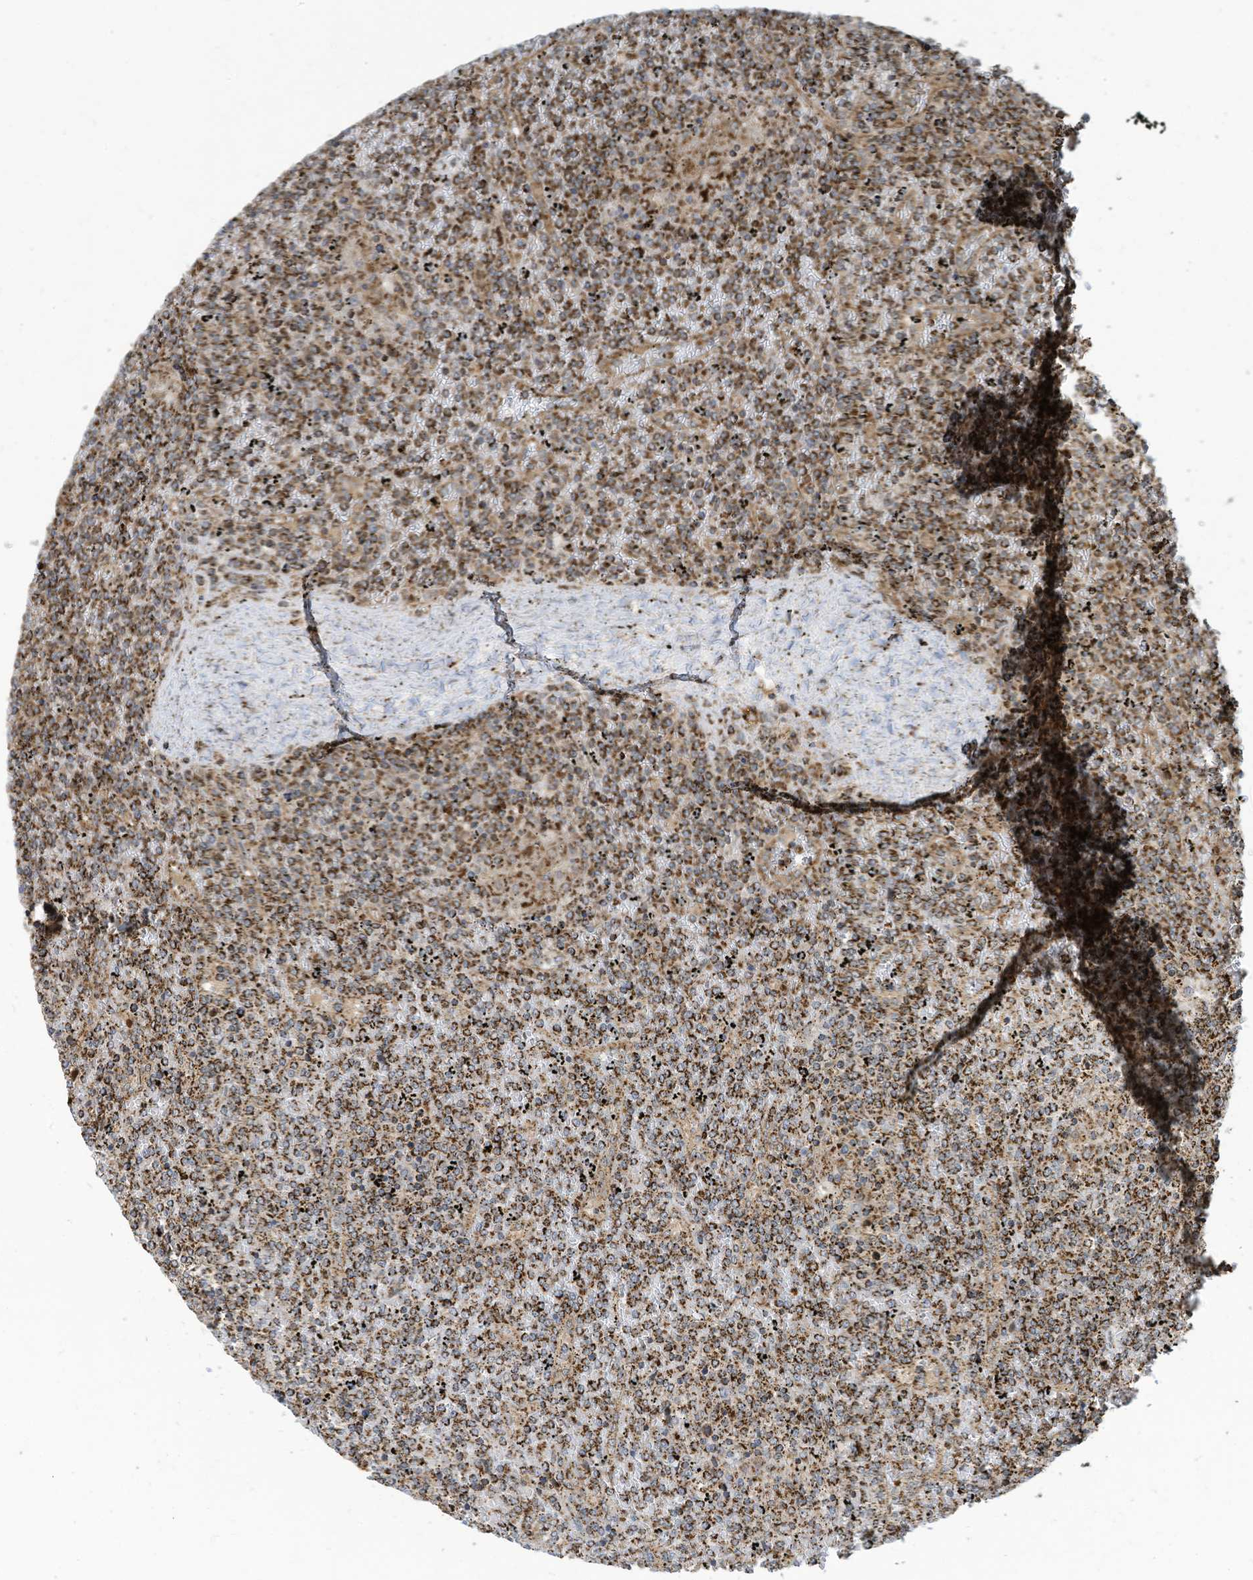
{"staining": {"intensity": "moderate", "quantity": ">75%", "location": "cytoplasmic/membranous"}, "tissue": "lymphoma", "cell_type": "Tumor cells", "image_type": "cancer", "snomed": [{"axis": "morphology", "description": "Malignant lymphoma, non-Hodgkin's type, Low grade"}, {"axis": "topography", "description": "Spleen"}], "caption": "DAB immunohistochemical staining of lymphoma demonstrates moderate cytoplasmic/membranous protein positivity in approximately >75% of tumor cells.", "gene": "COX10", "patient": {"sex": "female", "age": 19}}